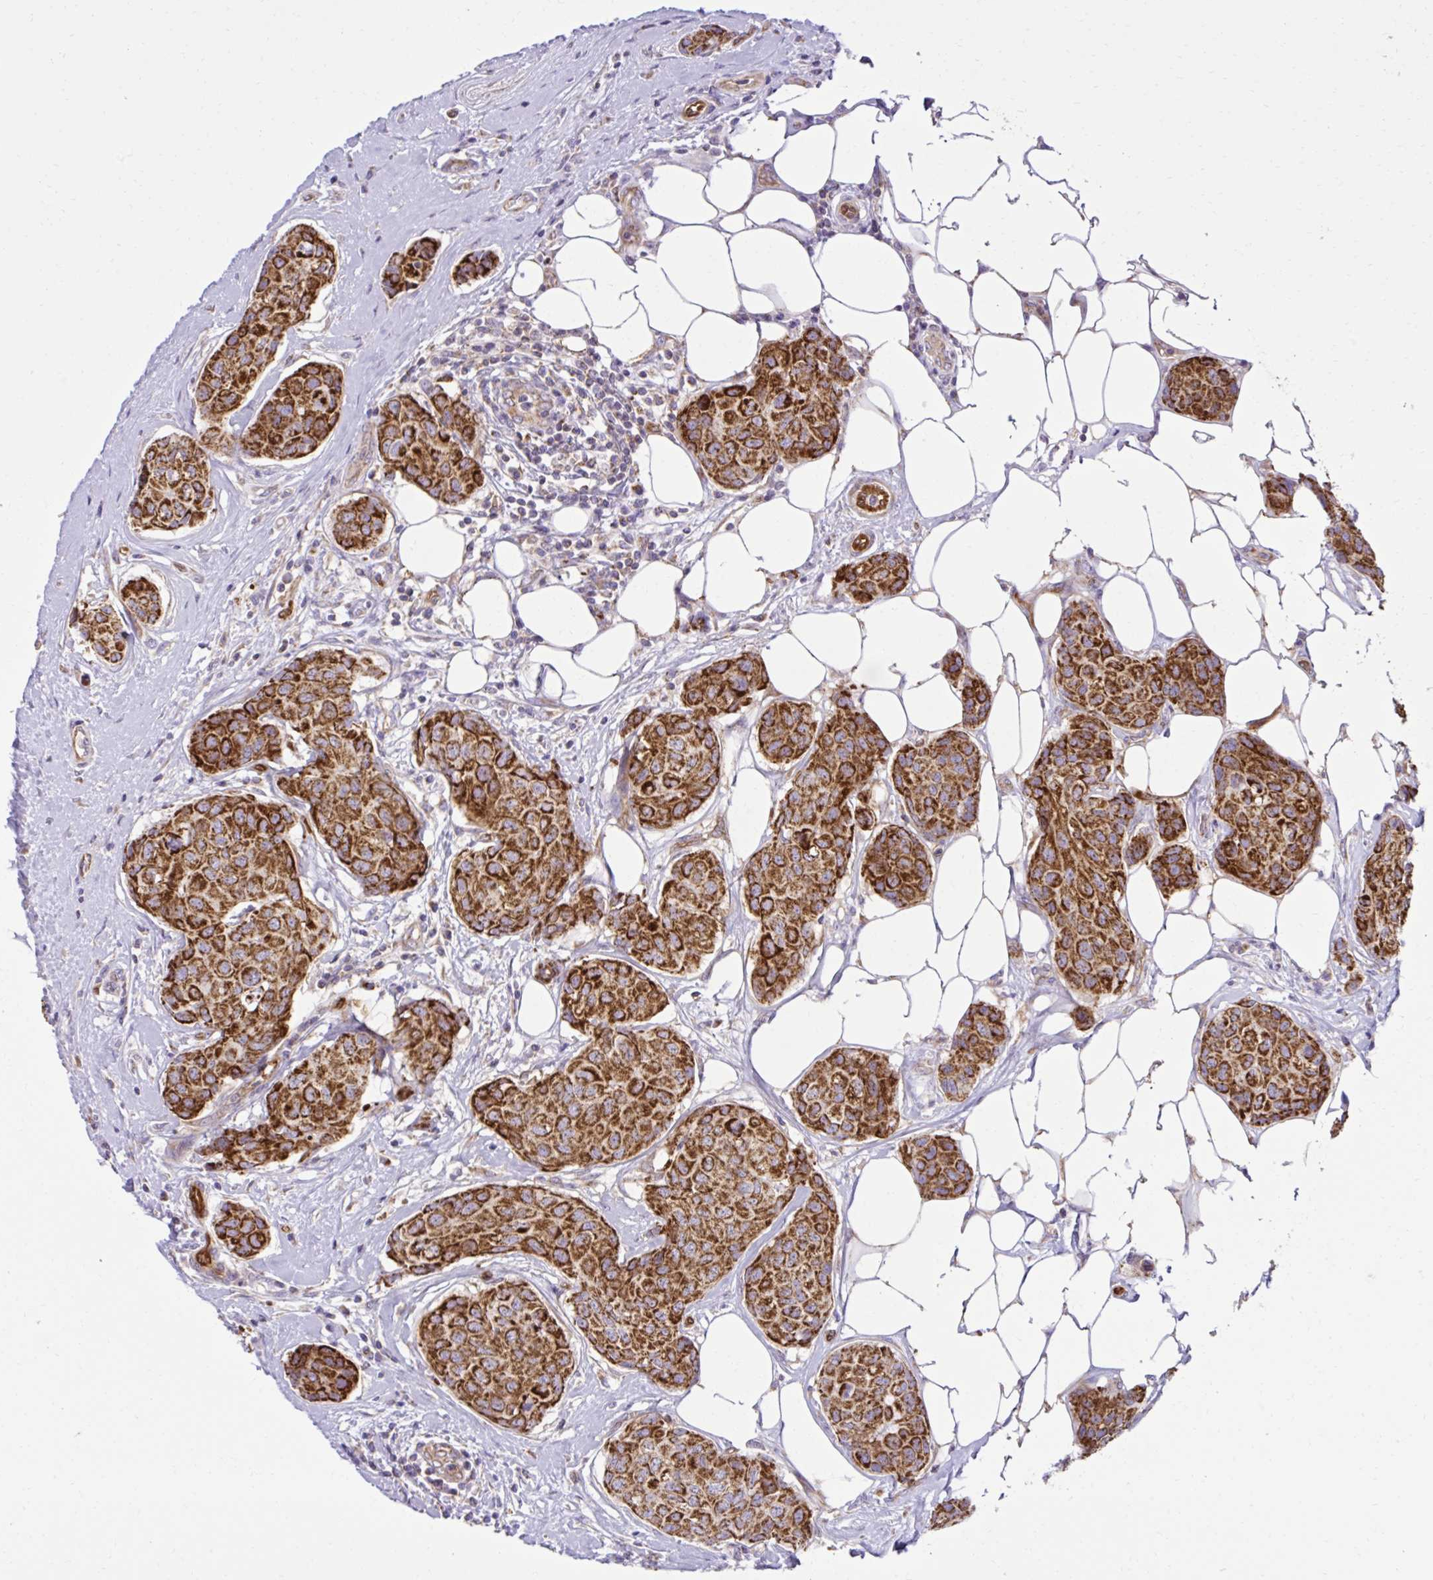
{"staining": {"intensity": "strong", "quantity": ">75%", "location": "cytoplasmic/membranous"}, "tissue": "breast cancer", "cell_type": "Tumor cells", "image_type": "cancer", "snomed": [{"axis": "morphology", "description": "Duct carcinoma"}, {"axis": "topography", "description": "Breast"}, {"axis": "topography", "description": "Lymph node"}], "caption": "Breast cancer was stained to show a protein in brown. There is high levels of strong cytoplasmic/membranous staining in approximately >75% of tumor cells. The staining was performed using DAB (3,3'-diaminobenzidine) to visualize the protein expression in brown, while the nuclei were stained in blue with hematoxylin (Magnification: 20x).", "gene": "LIMS1", "patient": {"sex": "female", "age": 80}}